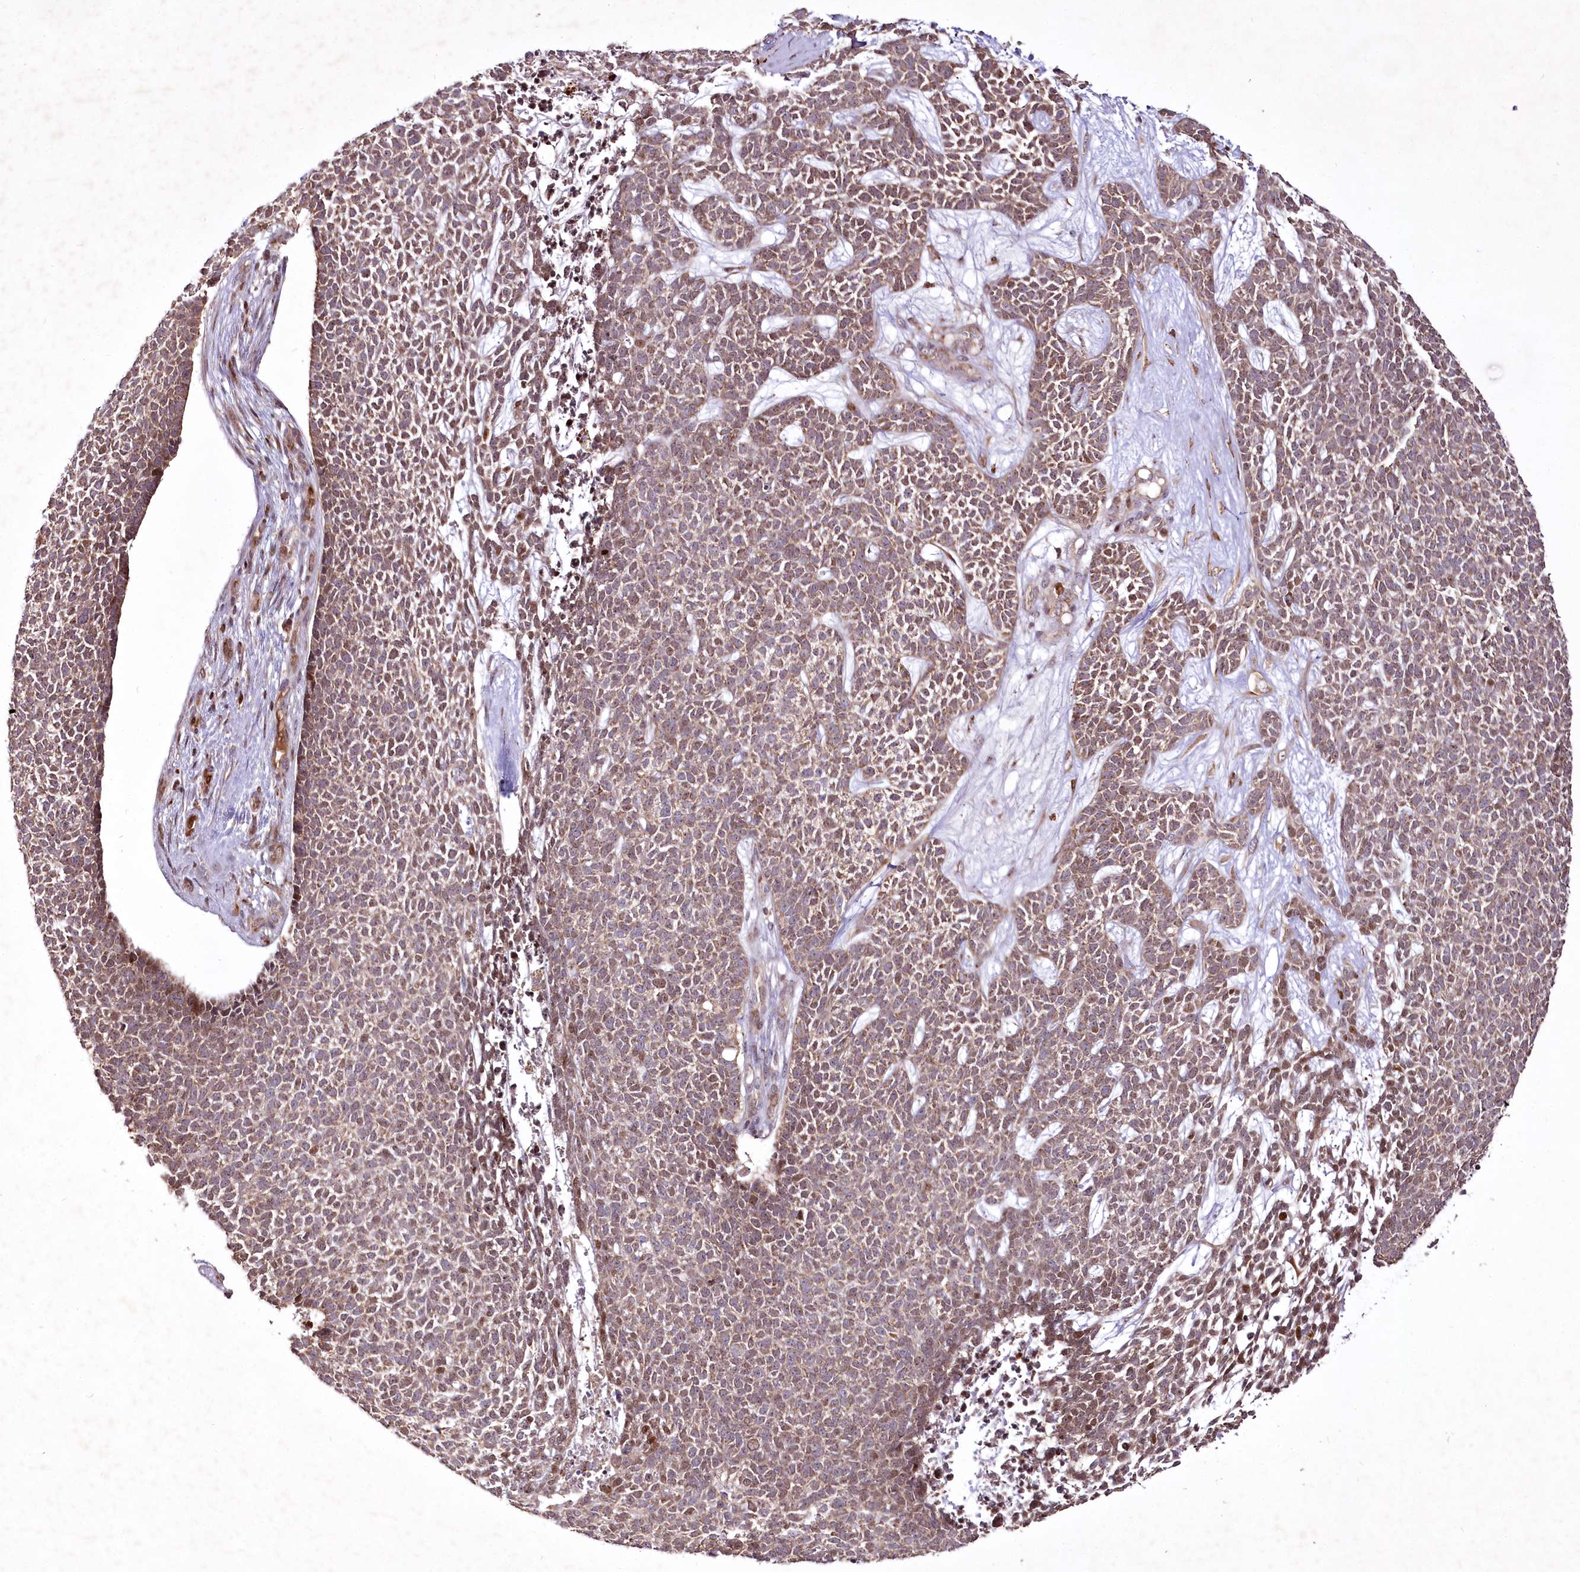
{"staining": {"intensity": "moderate", "quantity": "25%-75%", "location": "cytoplasmic/membranous,nuclear"}, "tissue": "skin cancer", "cell_type": "Tumor cells", "image_type": "cancer", "snomed": [{"axis": "morphology", "description": "Basal cell carcinoma"}, {"axis": "topography", "description": "Skin"}], "caption": "Protein staining displays moderate cytoplasmic/membranous and nuclear expression in approximately 25%-75% of tumor cells in basal cell carcinoma (skin).", "gene": "PSTK", "patient": {"sex": "female", "age": 84}}